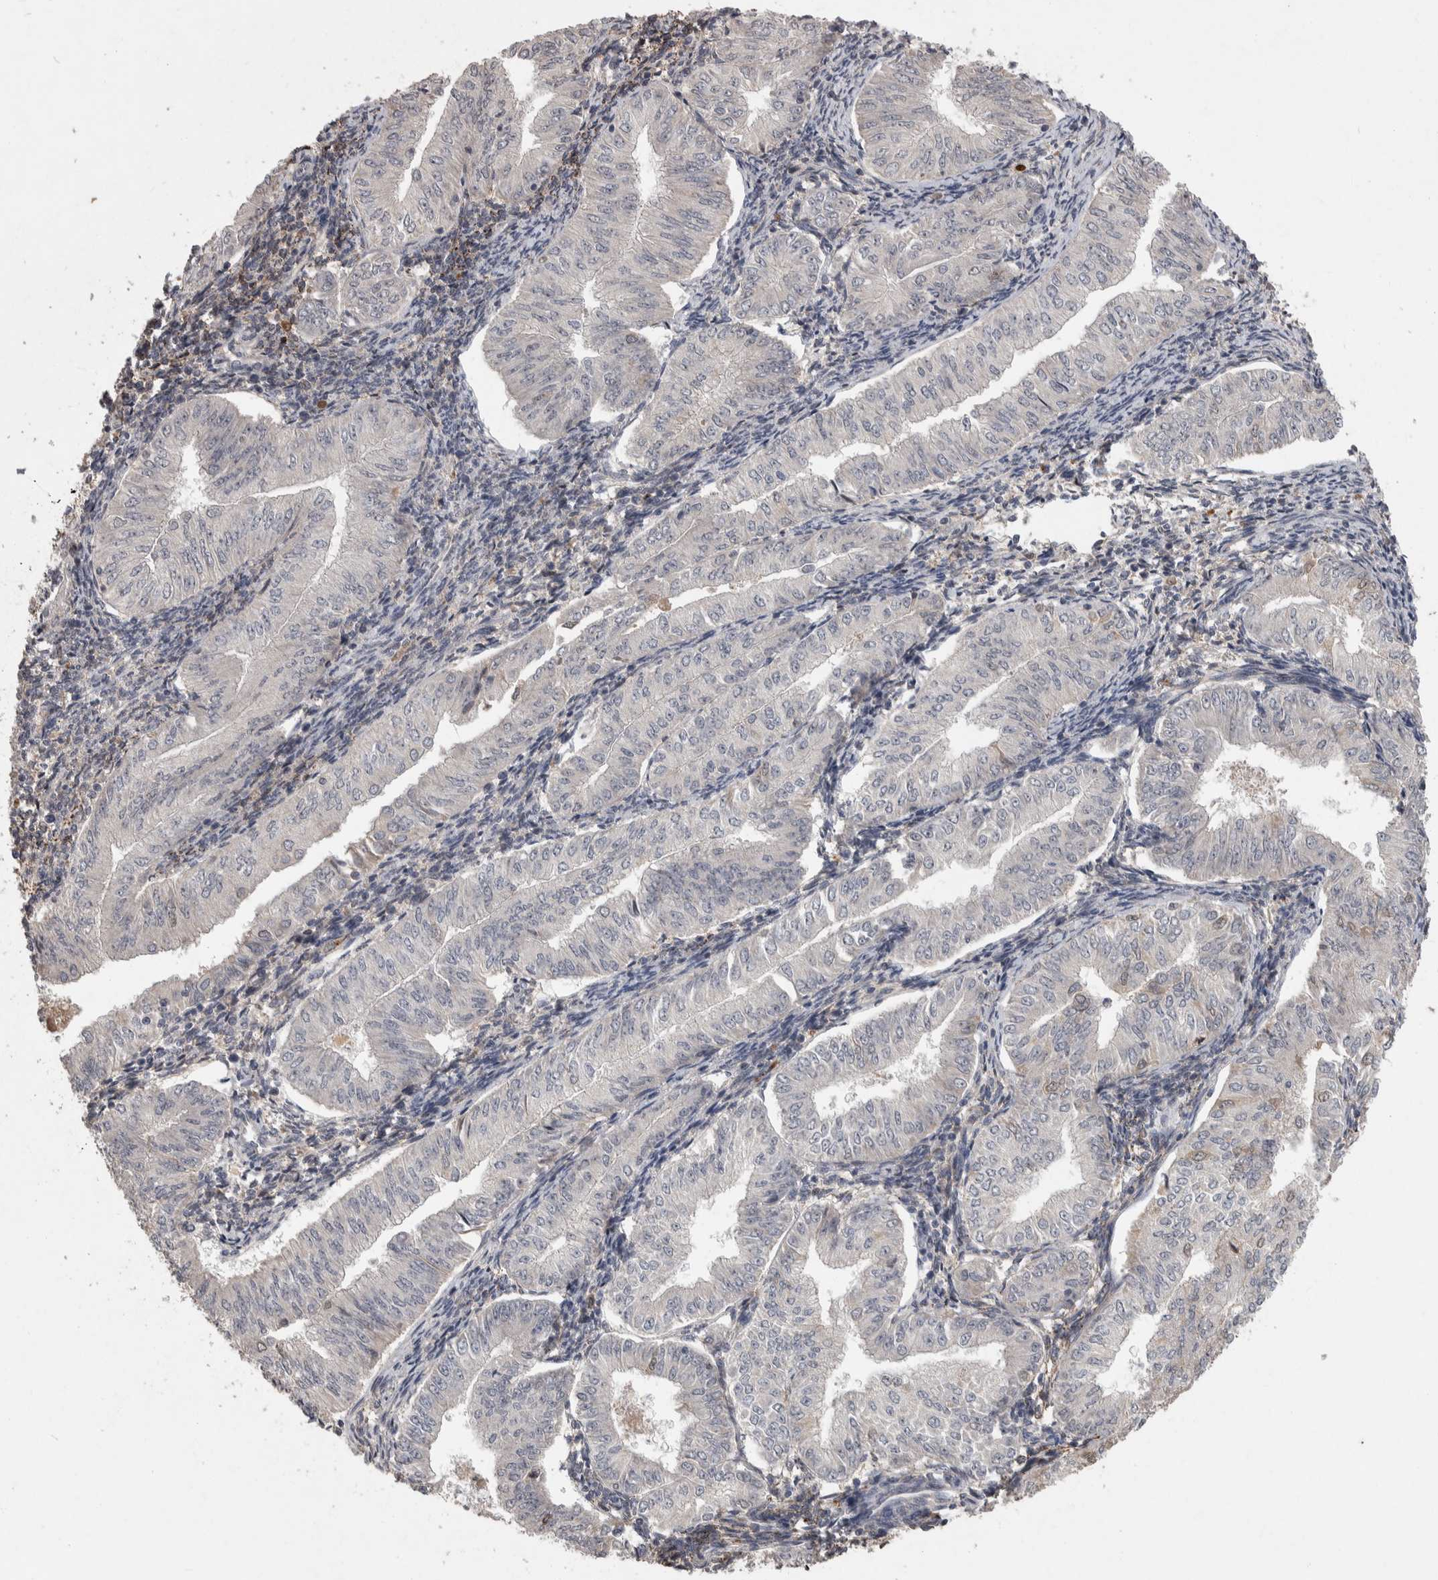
{"staining": {"intensity": "weak", "quantity": "<25%", "location": "nuclear"}, "tissue": "endometrial cancer", "cell_type": "Tumor cells", "image_type": "cancer", "snomed": [{"axis": "morphology", "description": "Normal tissue, NOS"}, {"axis": "morphology", "description": "Adenocarcinoma, NOS"}, {"axis": "topography", "description": "Endometrium"}], "caption": "Endometrial adenocarcinoma stained for a protein using IHC reveals no staining tumor cells.", "gene": "CHRM3", "patient": {"sex": "female", "age": 53}}